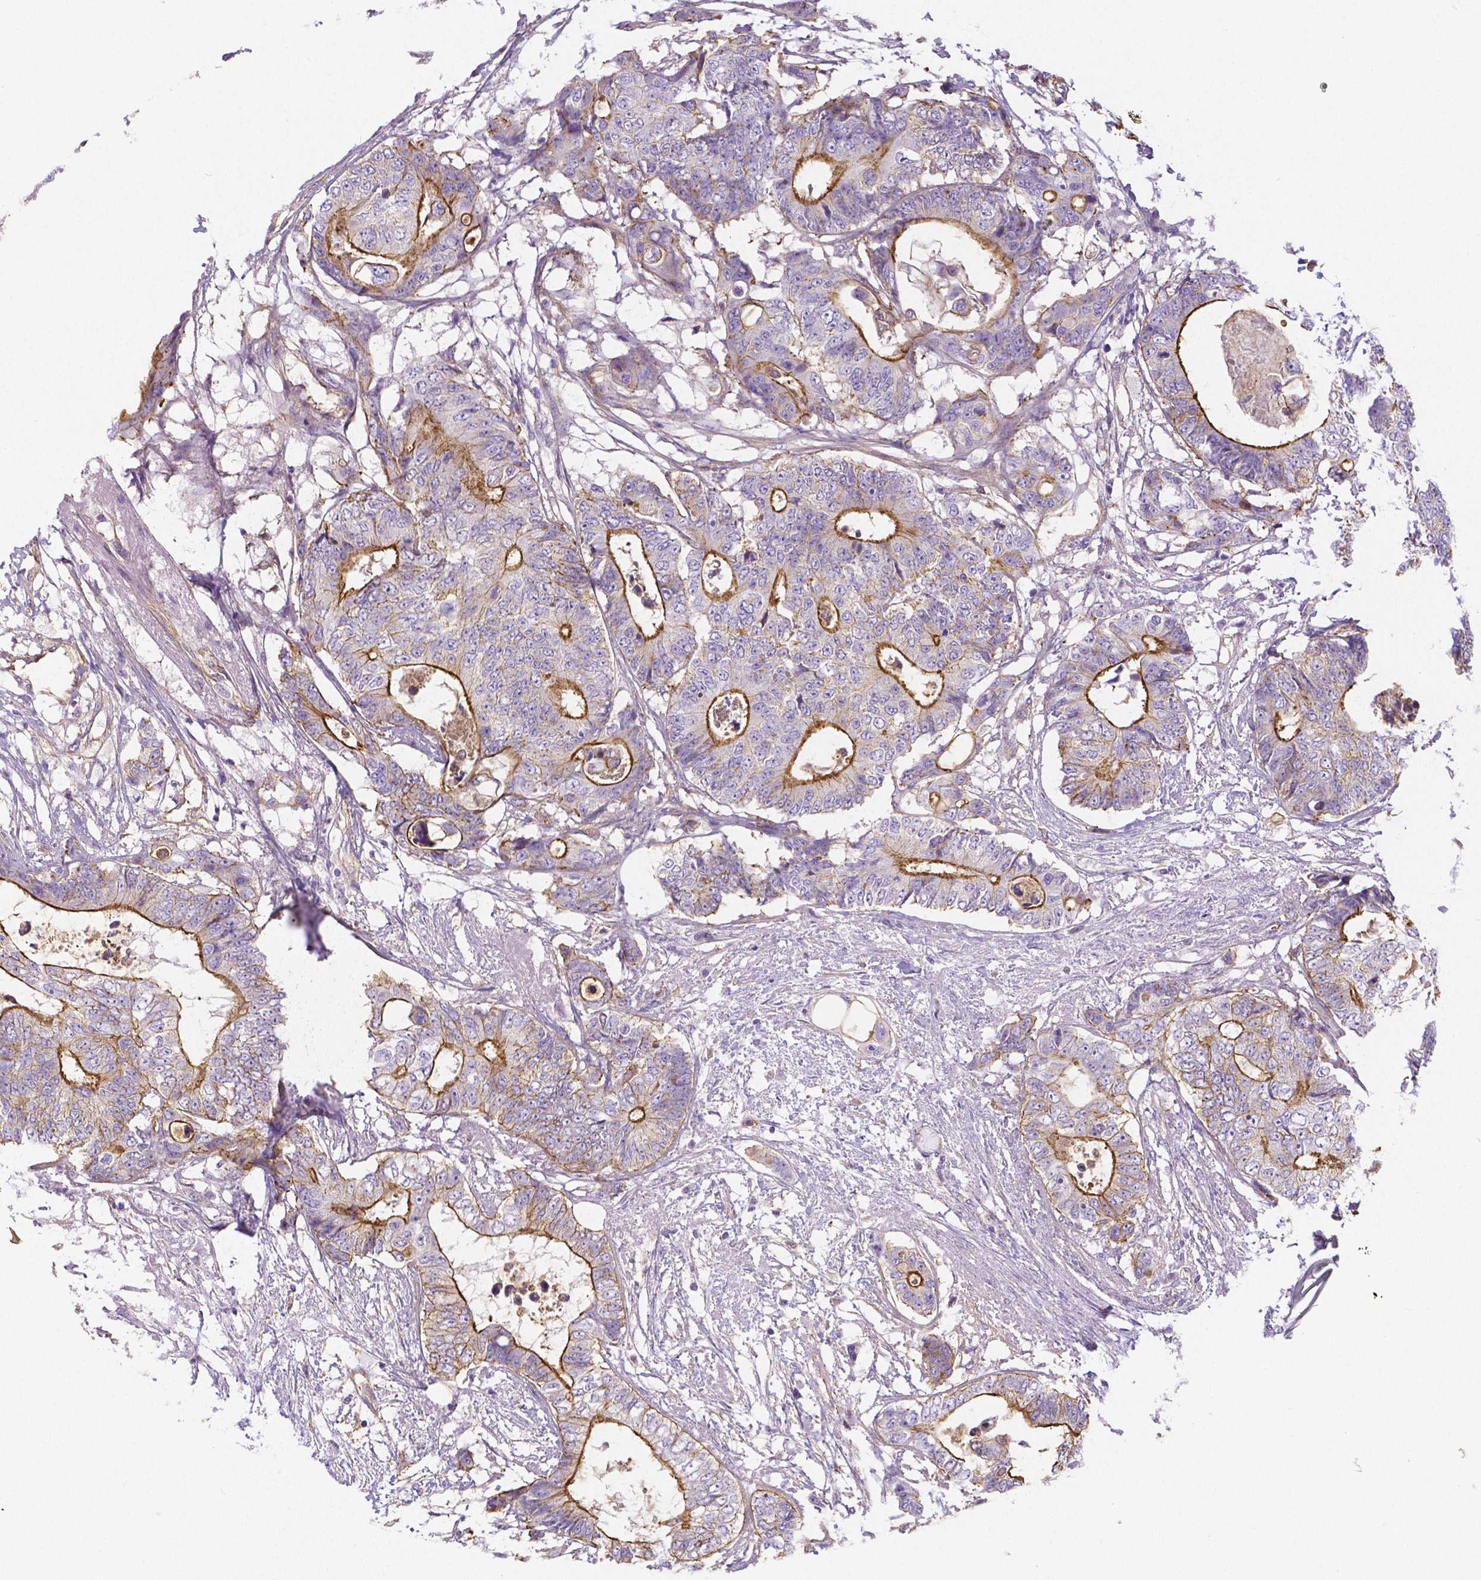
{"staining": {"intensity": "strong", "quantity": "25%-75%", "location": "cytoplasmic/membranous"}, "tissue": "colorectal cancer", "cell_type": "Tumor cells", "image_type": "cancer", "snomed": [{"axis": "morphology", "description": "Adenocarcinoma, NOS"}, {"axis": "topography", "description": "Colon"}], "caption": "Immunohistochemical staining of human colorectal cancer demonstrates high levels of strong cytoplasmic/membranous expression in approximately 25%-75% of tumor cells.", "gene": "CRMP1", "patient": {"sex": "female", "age": 48}}